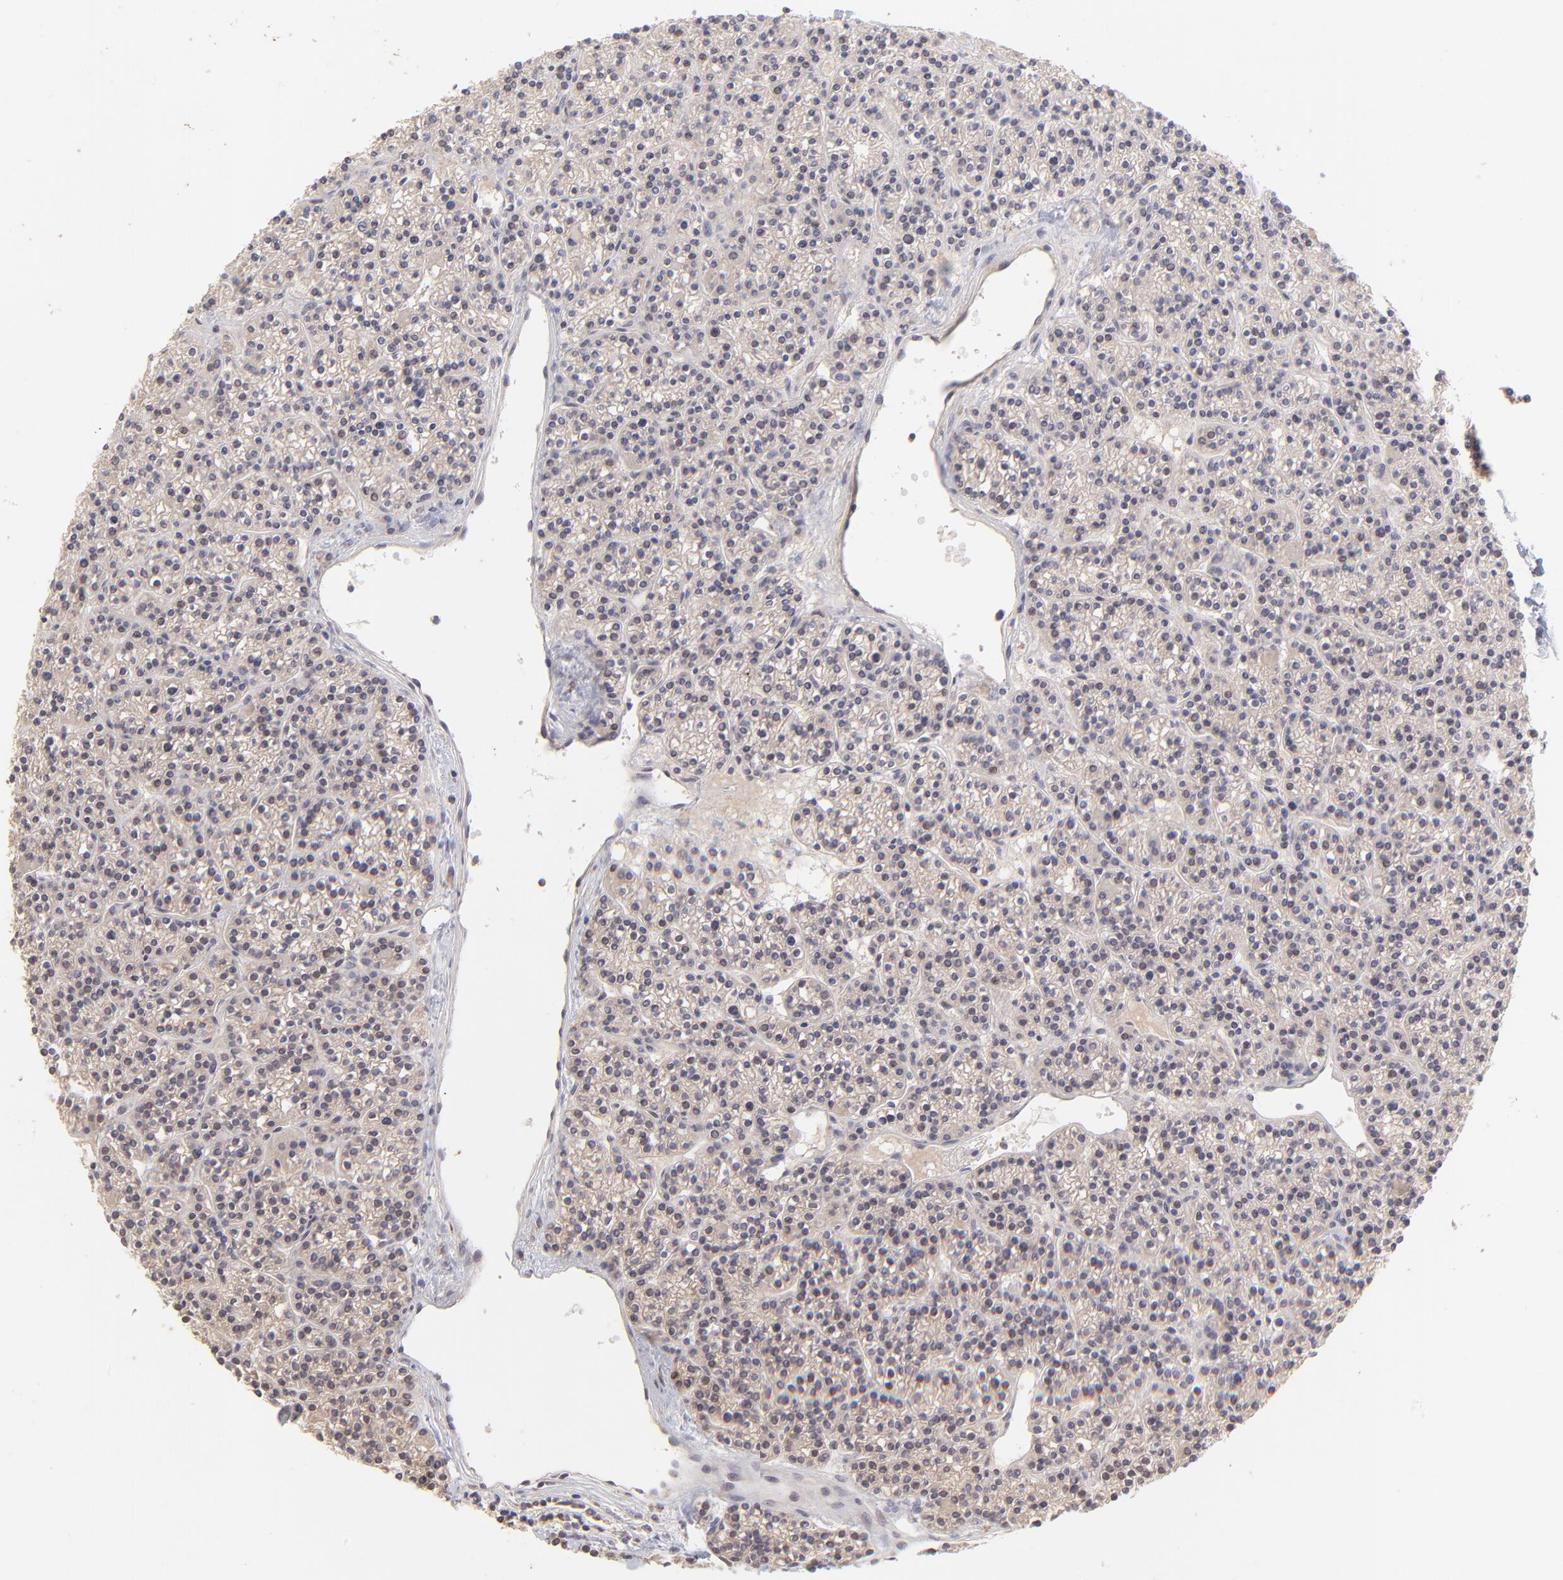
{"staining": {"intensity": "moderate", "quantity": ">75%", "location": "cytoplasmic/membranous"}, "tissue": "parathyroid gland", "cell_type": "Glandular cells", "image_type": "normal", "snomed": [{"axis": "morphology", "description": "Normal tissue, NOS"}, {"axis": "topography", "description": "Parathyroid gland"}], "caption": "A brown stain highlights moderate cytoplasmic/membranous positivity of a protein in glandular cells of normal human parathyroid gland. (Stains: DAB (3,3'-diaminobenzidine) in brown, nuclei in blue, Microscopy: brightfield microscopy at high magnification).", "gene": "TNRC6B", "patient": {"sex": "female", "age": 50}}